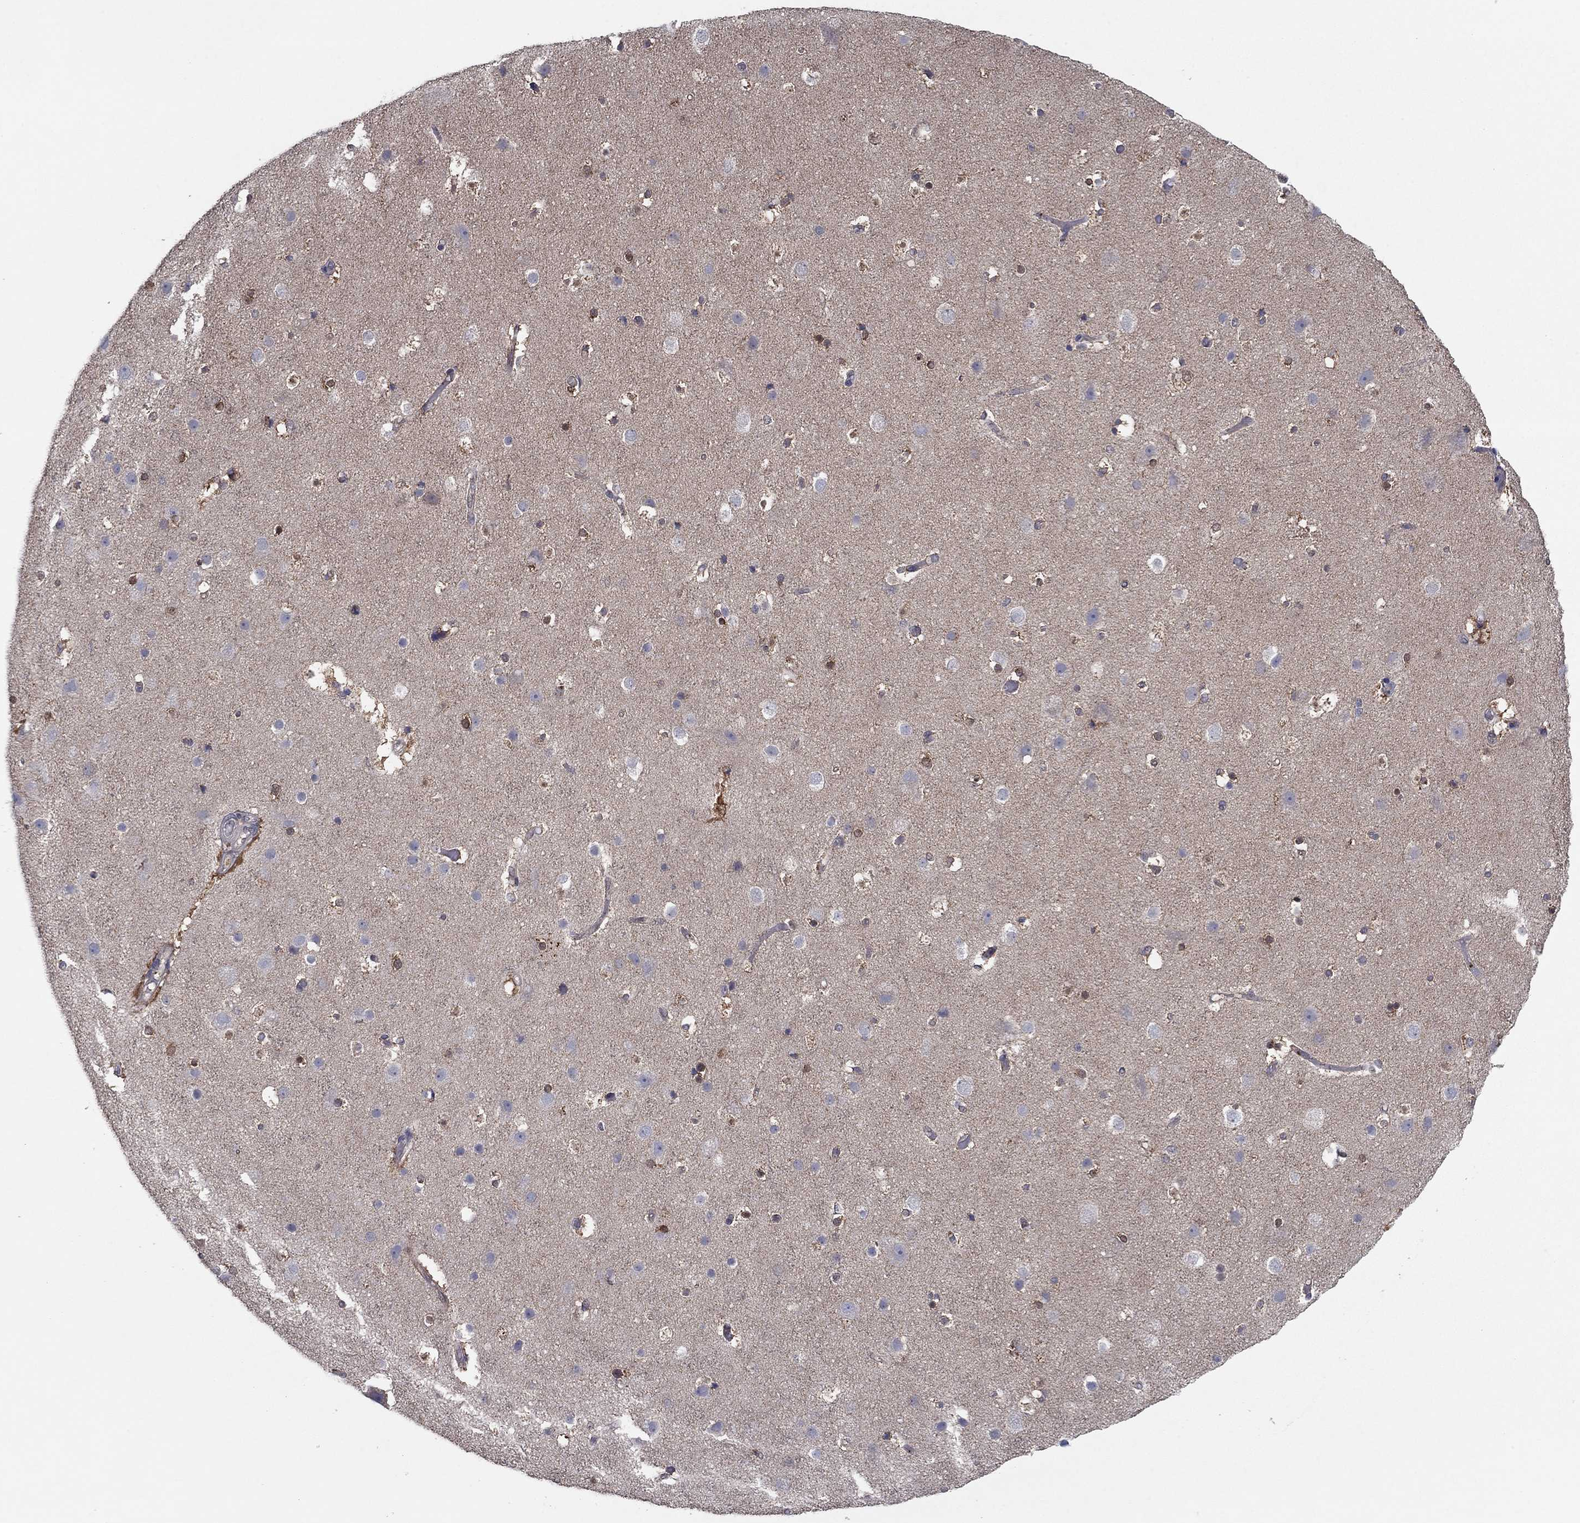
{"staining": {"intensity": "negative", "quantity": "none", "location": "none"}, "tissue": "cerebral cortex", "cell_type": "Endothelial cells", "image_type": "normal", "snomed": [{"axis": "morphology", "description": "Normal tissue, NOS"}, {"axis": "topography", "description": "Cerebral cortex"}], "caption": "Immunohistochemistry histopathology image of benign human cerebral cortex stained for a protein (brown), which demonstrates no positivity in endothelial cells.", "gene": "GRHPR", "patient": {"sex": "female", "age": 52}}